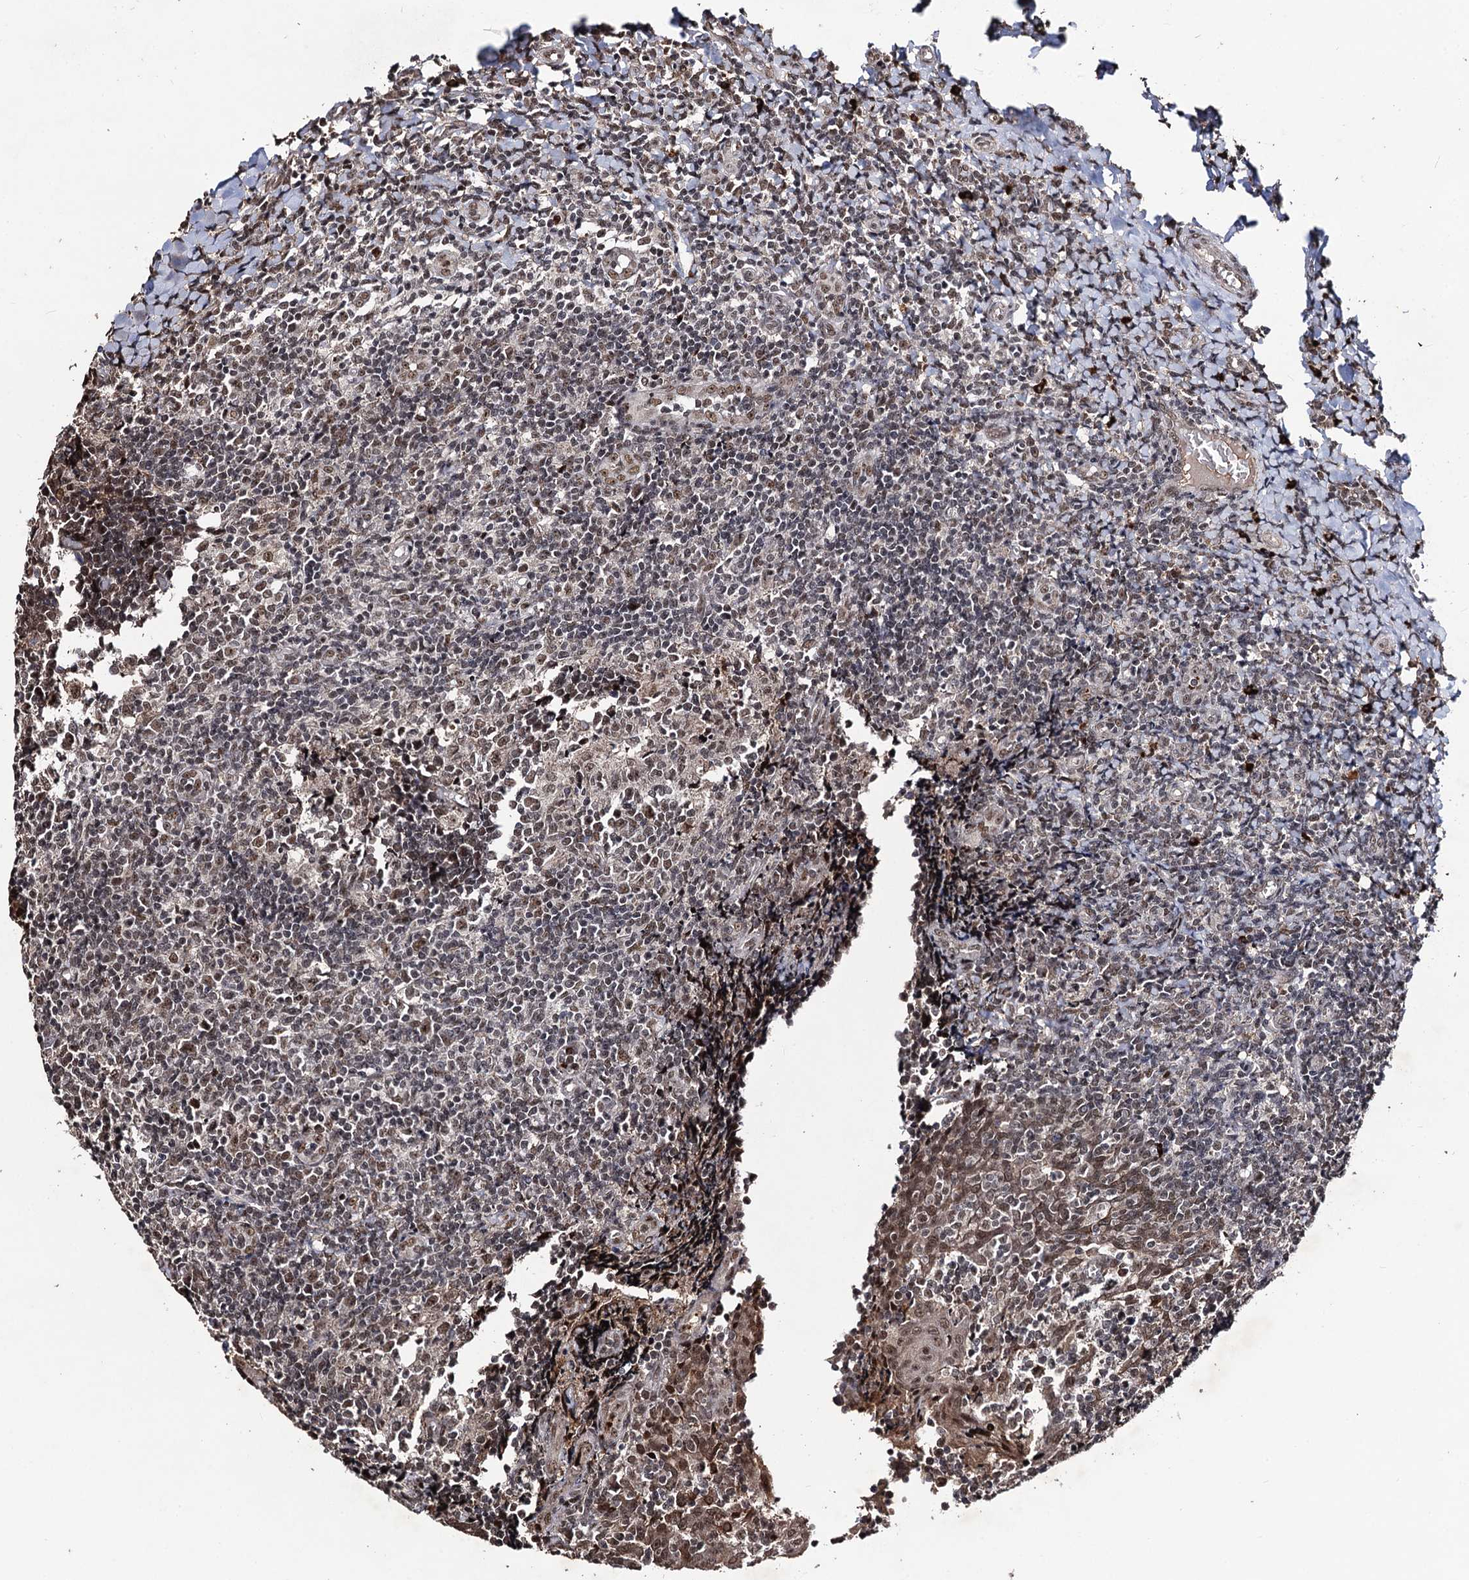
{"staining": {"intensity": "weak", "quantity": "25%-75%", "location": "nuclear"}, "tissue": "tonsil", "cell_type": "Non-germinal center cells", "image_type": "normal", "snomed": [{"axis": "morphology", "description": "Normal tissue, NOS"}, {"axis": "topography", "description": "Tonsil"}], "caption": "DAB immunohistochemical staining of normal tonsil shows weak nuclear protein positivity in approximately 25%-75% of non-germinal center cells. (DAB = brown stain, brightfield microscopy at high magnification).", "gene": "SFSWAP", "patient": {"sex": "female", "age": 19}}